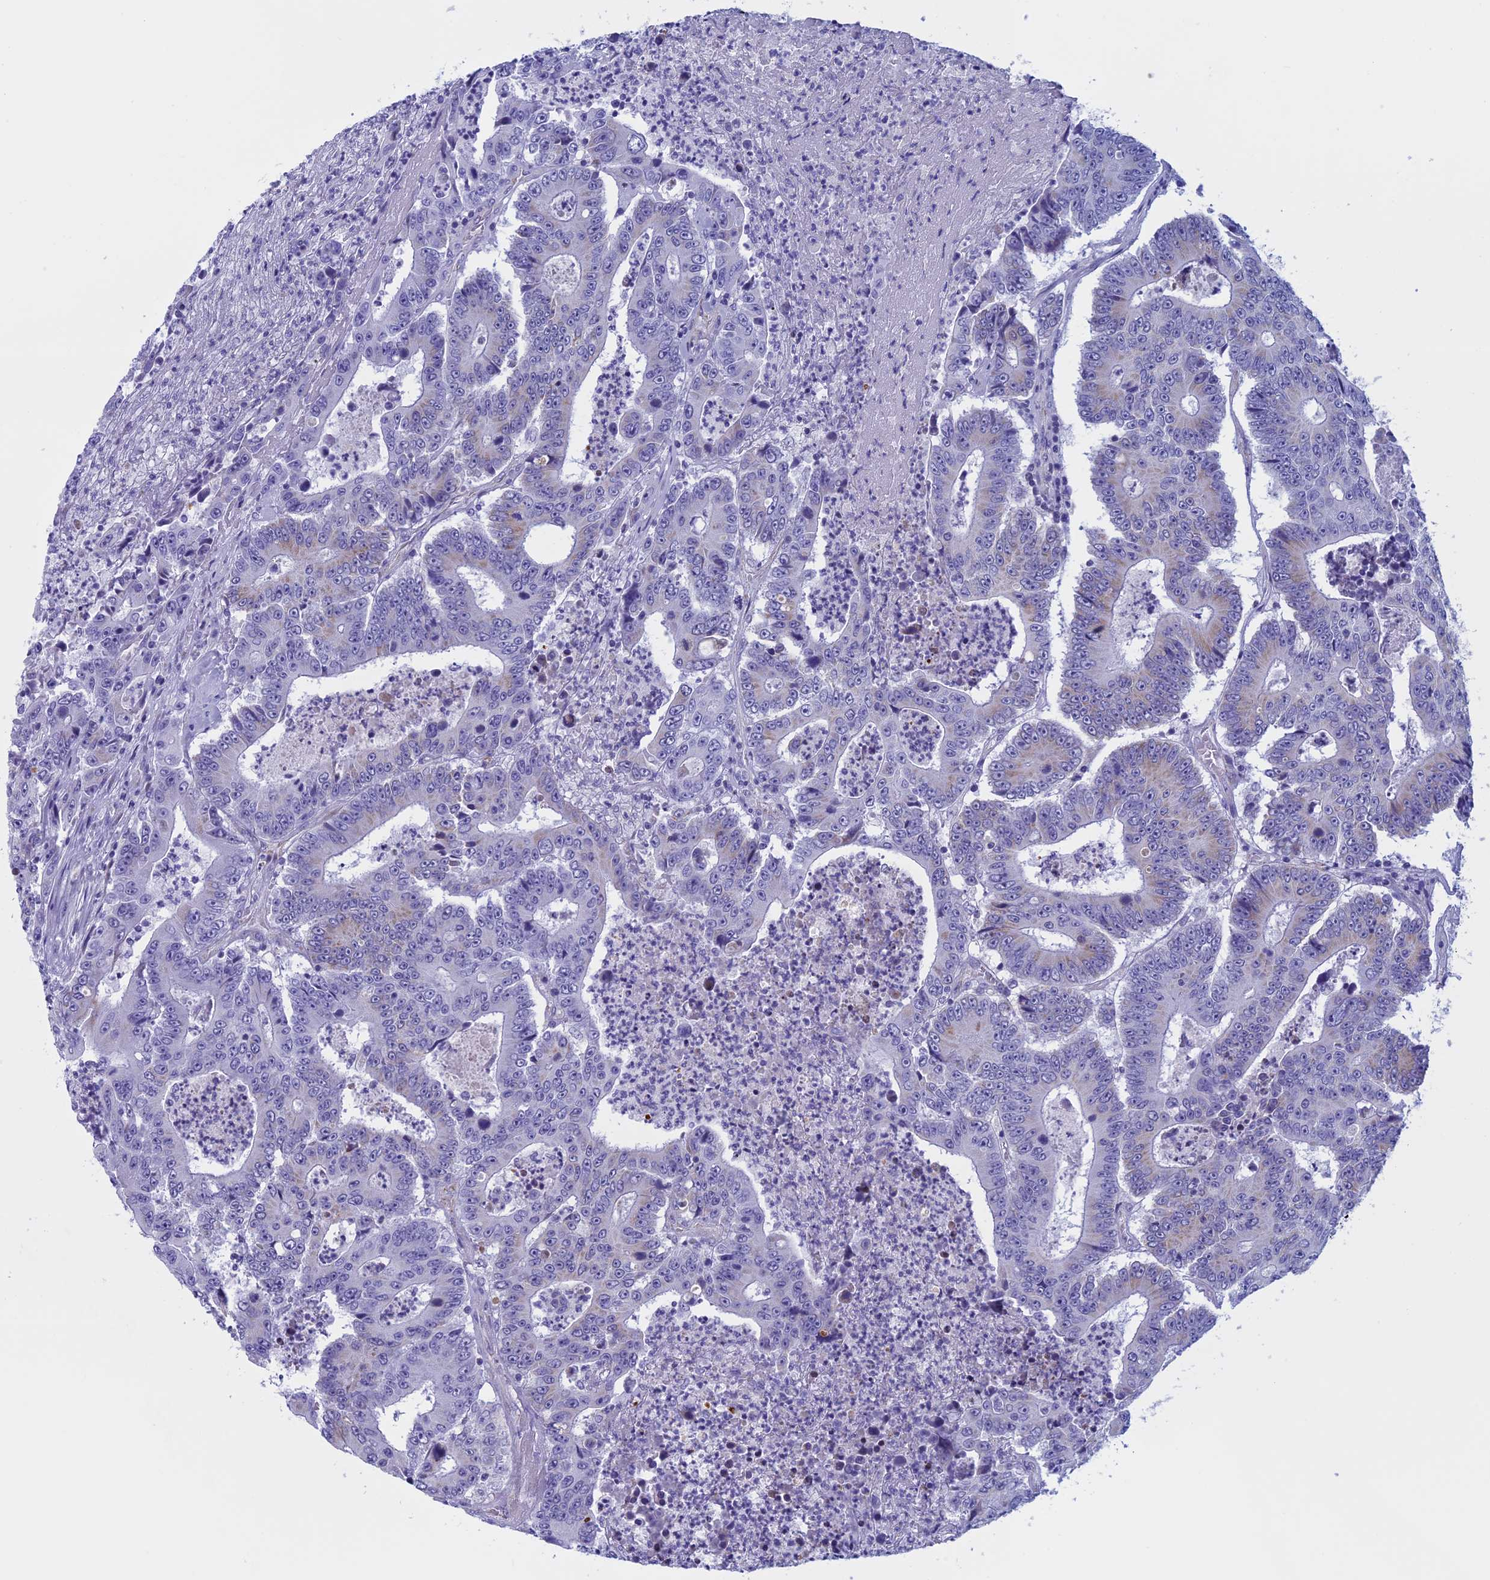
{"staining": {"intensity": "negative", "quantity": "none", "location": "none"}, "tissue": "colorectal cancer", "cell_type": "Tumor cells", "image_type": "cancer", "snomed": [{"axis": "morphology", "description": "Adenocarcinoma, NOS"}, {"axis": "topography", "description": "Colon"}], "caption": "The IHC image has no significant expression in tumor cells of colorectal adenocarcinoma tissue.", "gene": "NDUFB9", "patient": {"sex": "male", "age": 83}}